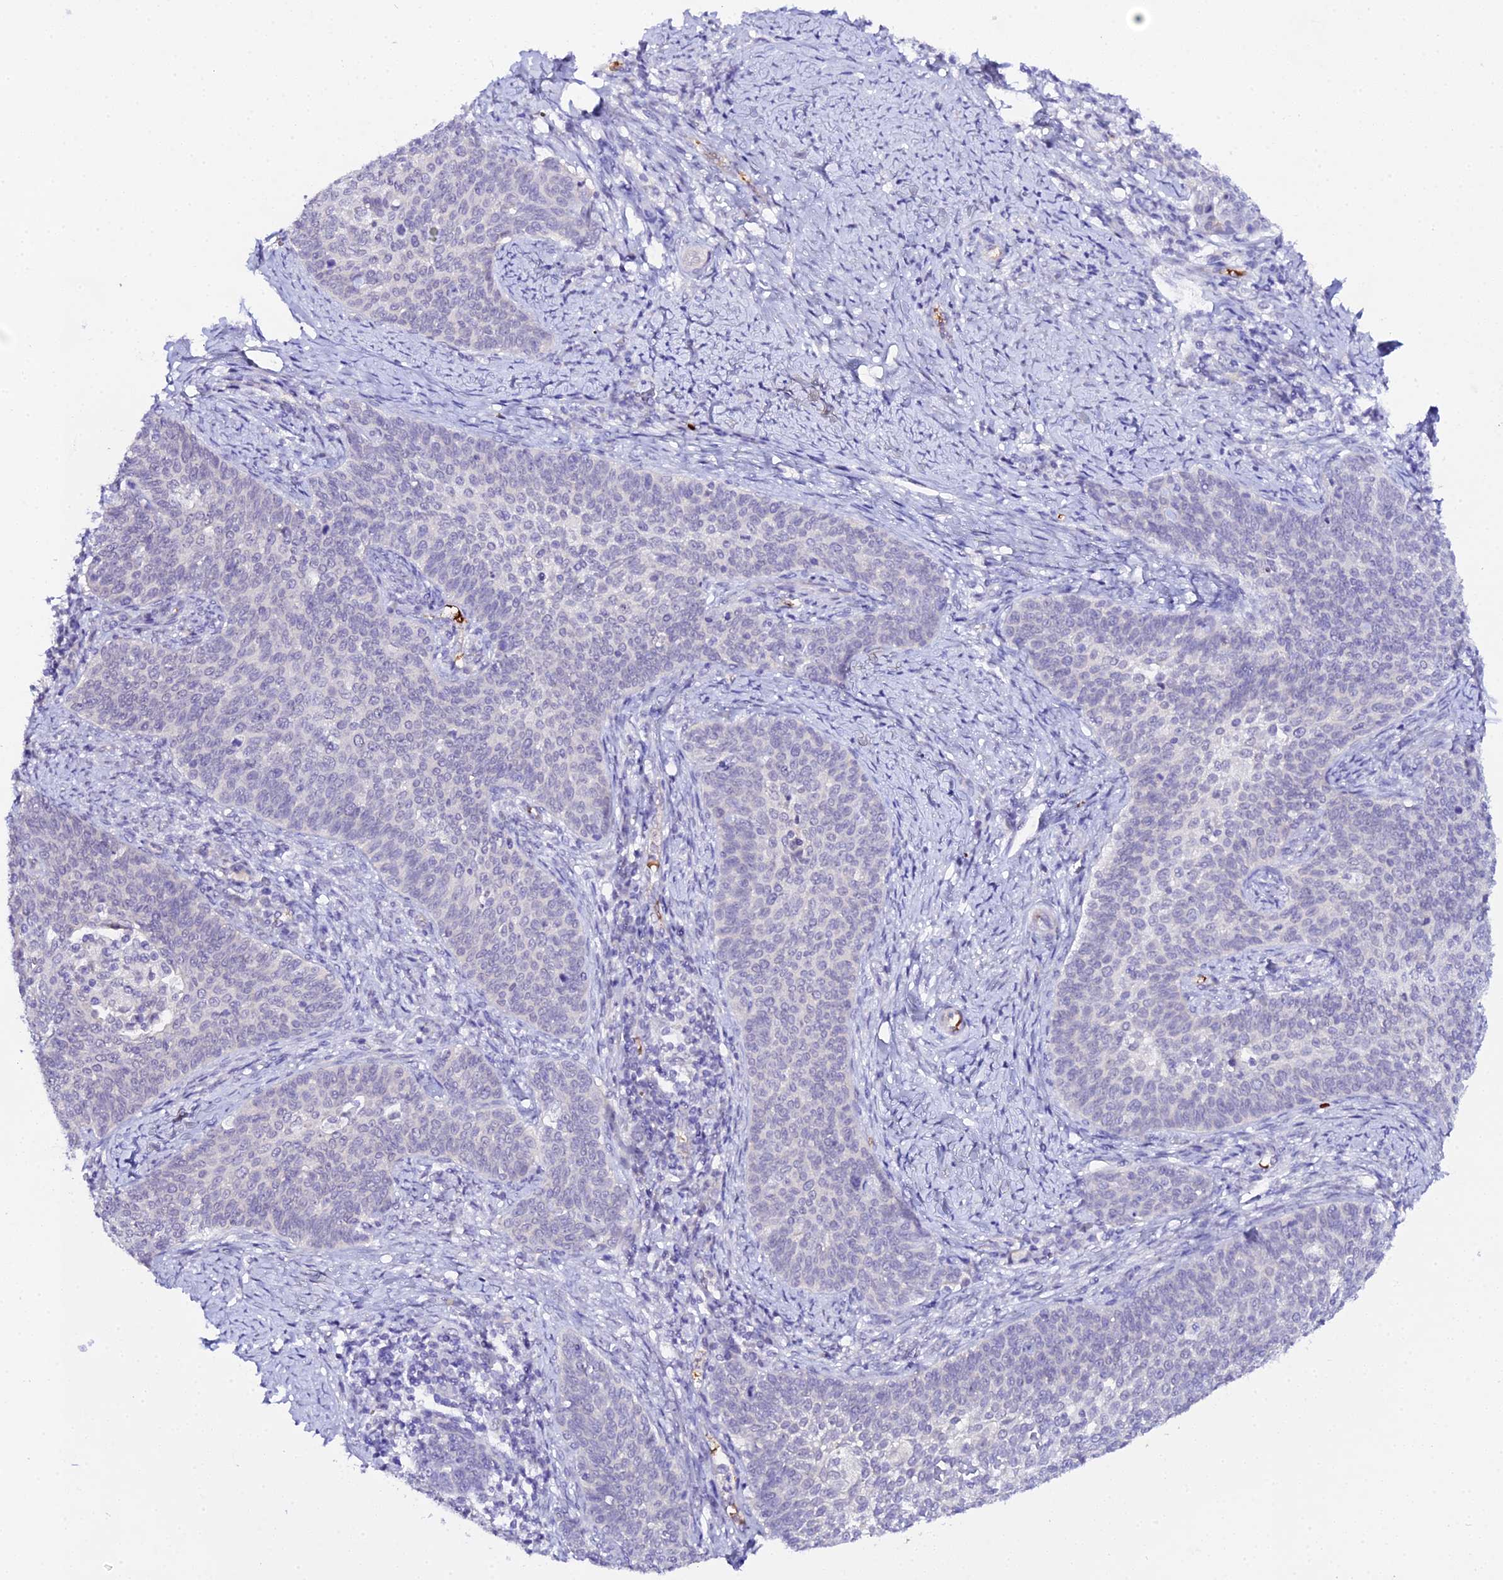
{"staining": {"intensity": "negative", "quantity": "none", "location": "none"}, "tissue": "cervical cancer", "cell_type": "Tumor cells", "image_type": "cancer", "snomed": [{"axis": "morphology", "description": "Squamous cell carcinoma, NOS"}, {"axis": "topography", "description": "Cervix"}], "caption": "IHC micrograph of squamous cell carcinoma (cervical) stained for a protein (brown), which reveals no staining in tumor cells.", "gene": "CFAP45", "patient": {"sex": "female", "age": 39}}